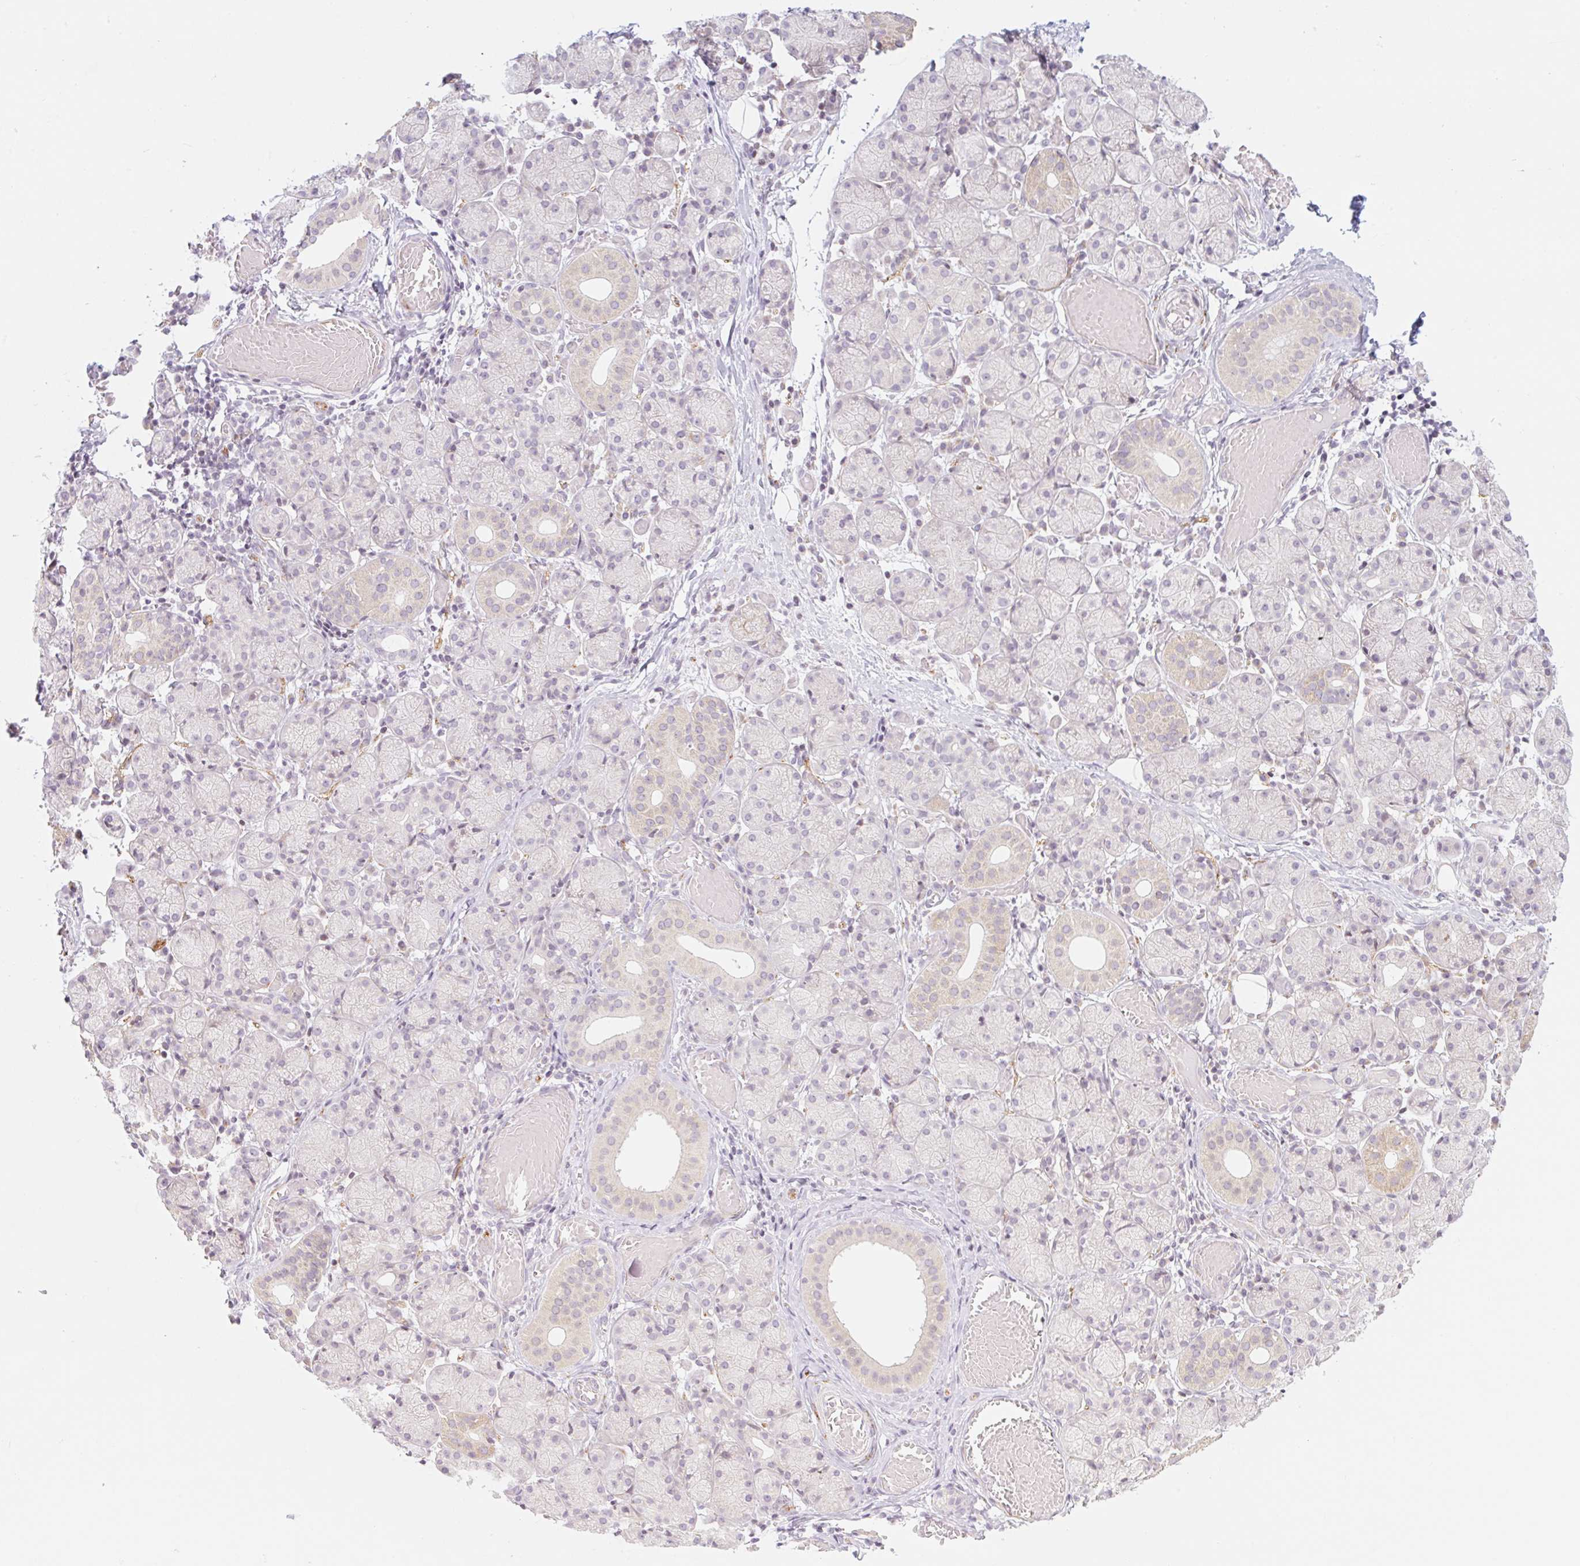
{"staining": {"intensity": "moderate", "quantity": "<25%", "location": "cytoplasmic/membranous"}, "tissue": "salivary gland", "cell_type": "Glandular cells", "image_type": "normal", "snomed": [{"axis": "morphology", "description": "Normal tissue, NOS"}, {"axis": "topography", "description": "Salivary gland"}], "caption": "Normal salivary gland exhibits moderate cytoplasmic/membranous expression in approximately <25% of glandular cells.", "gene": "CASKIN1", "patient": {"sex": "female", "age": 24}}